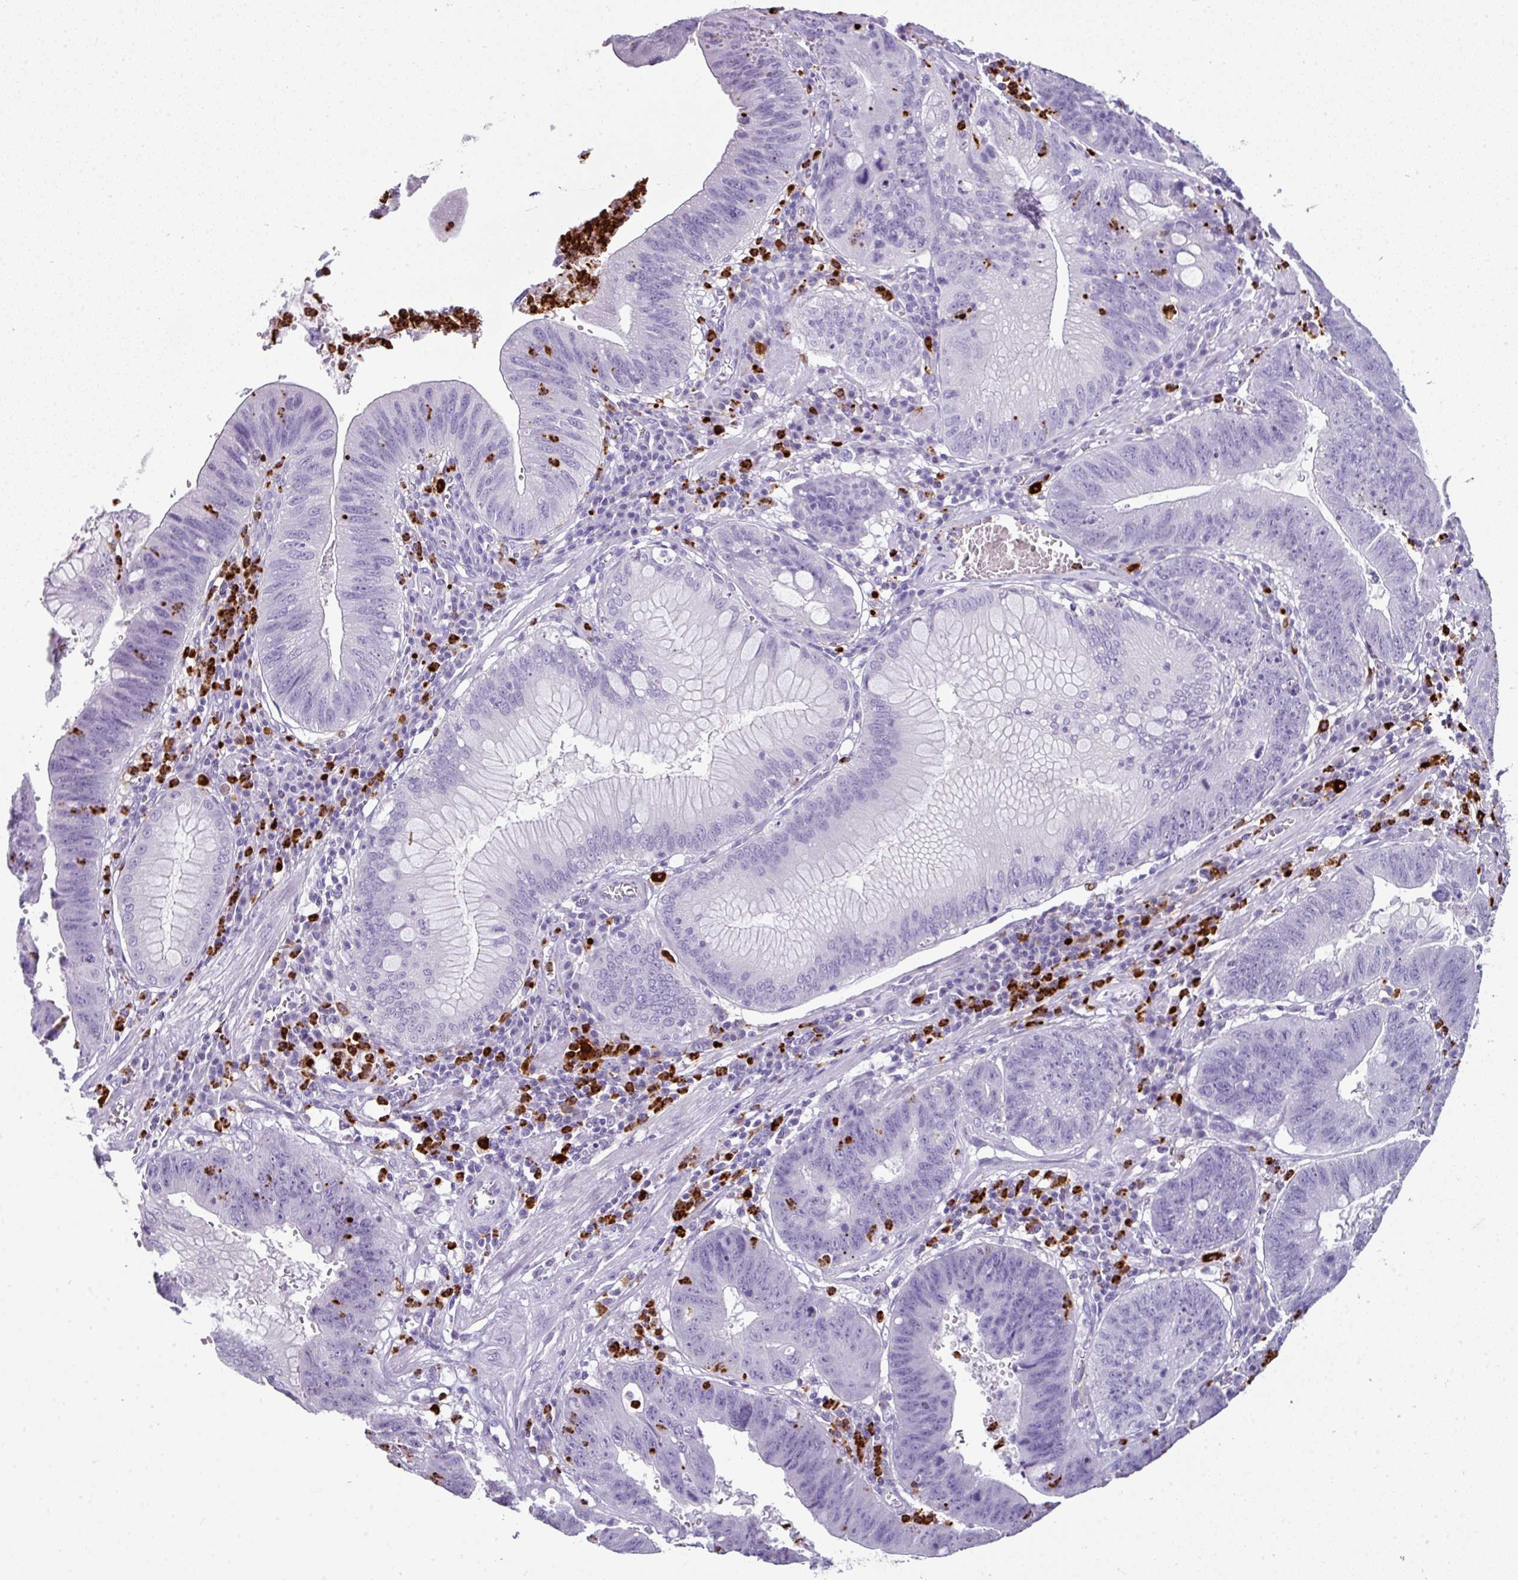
{"staining": {"intensity": "negative", "quantity": "none", "location": "none"}, "tissue": "stomach cancer", "cell_type": "Tumor cells", "image_type": "cancer", "snomed": [{"axis": "morphology", "description": "Adenocarcinoma, NOS"}, {"axis": "topography", "description": "Stomach"}], "caption": "Protein analysis of adenocarcinoma (stomach) exhibits no significant staining in tumor cells.", "gene": "CTSG", "patient": {"sex": "male", "age": 59}}